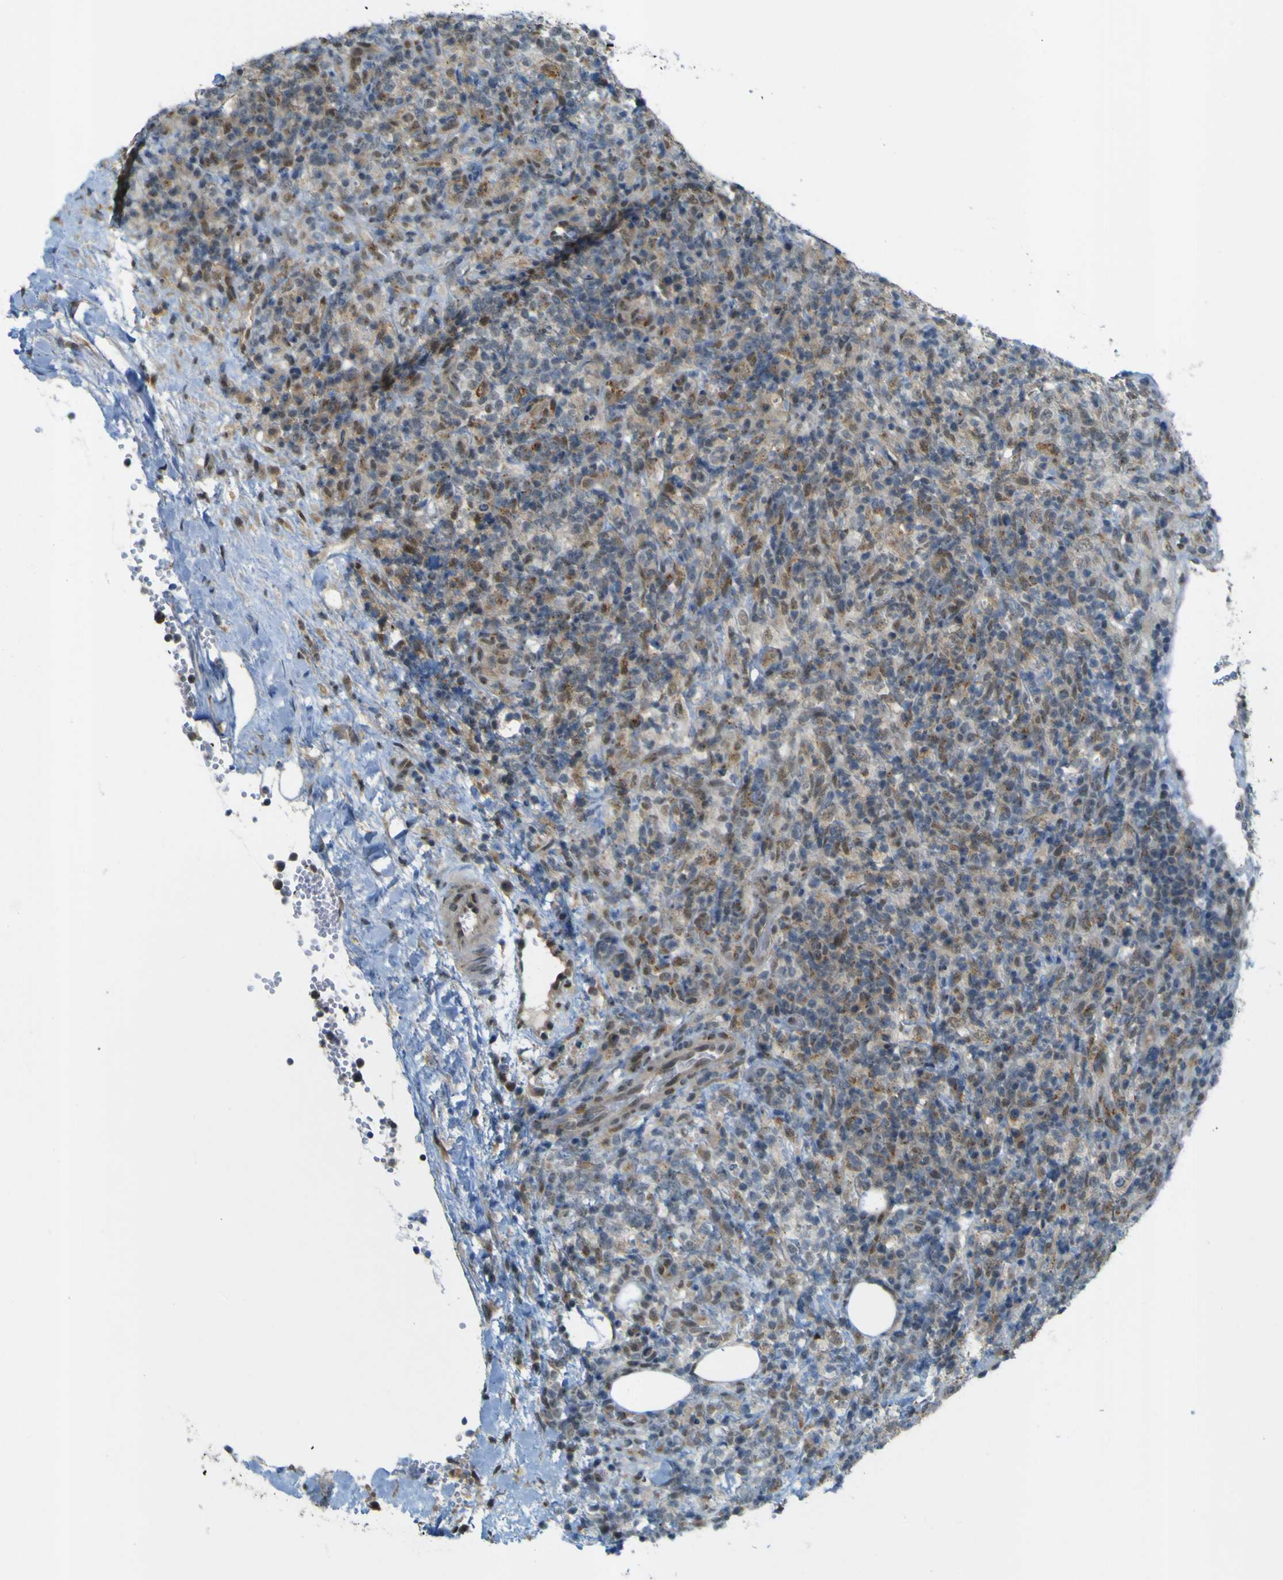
{"staining": {"intensity": "negative", "quantity": "none", "location": "none"}, "tissue": "lymphoma", "cell_type": "Tumor cells", "image_type": "cancer", "snomed": [{"axis": "morphology", "description": "Malignant lymphoma, non-Hodgkin's type, High grade"}, {"axis": "topography", "description": "Lymph node"}], "caption": "There is no significant expression in tumor cells of lymphoma.", "gene": "IGF2R", "patient": {"sex": "female", "age": 76}}